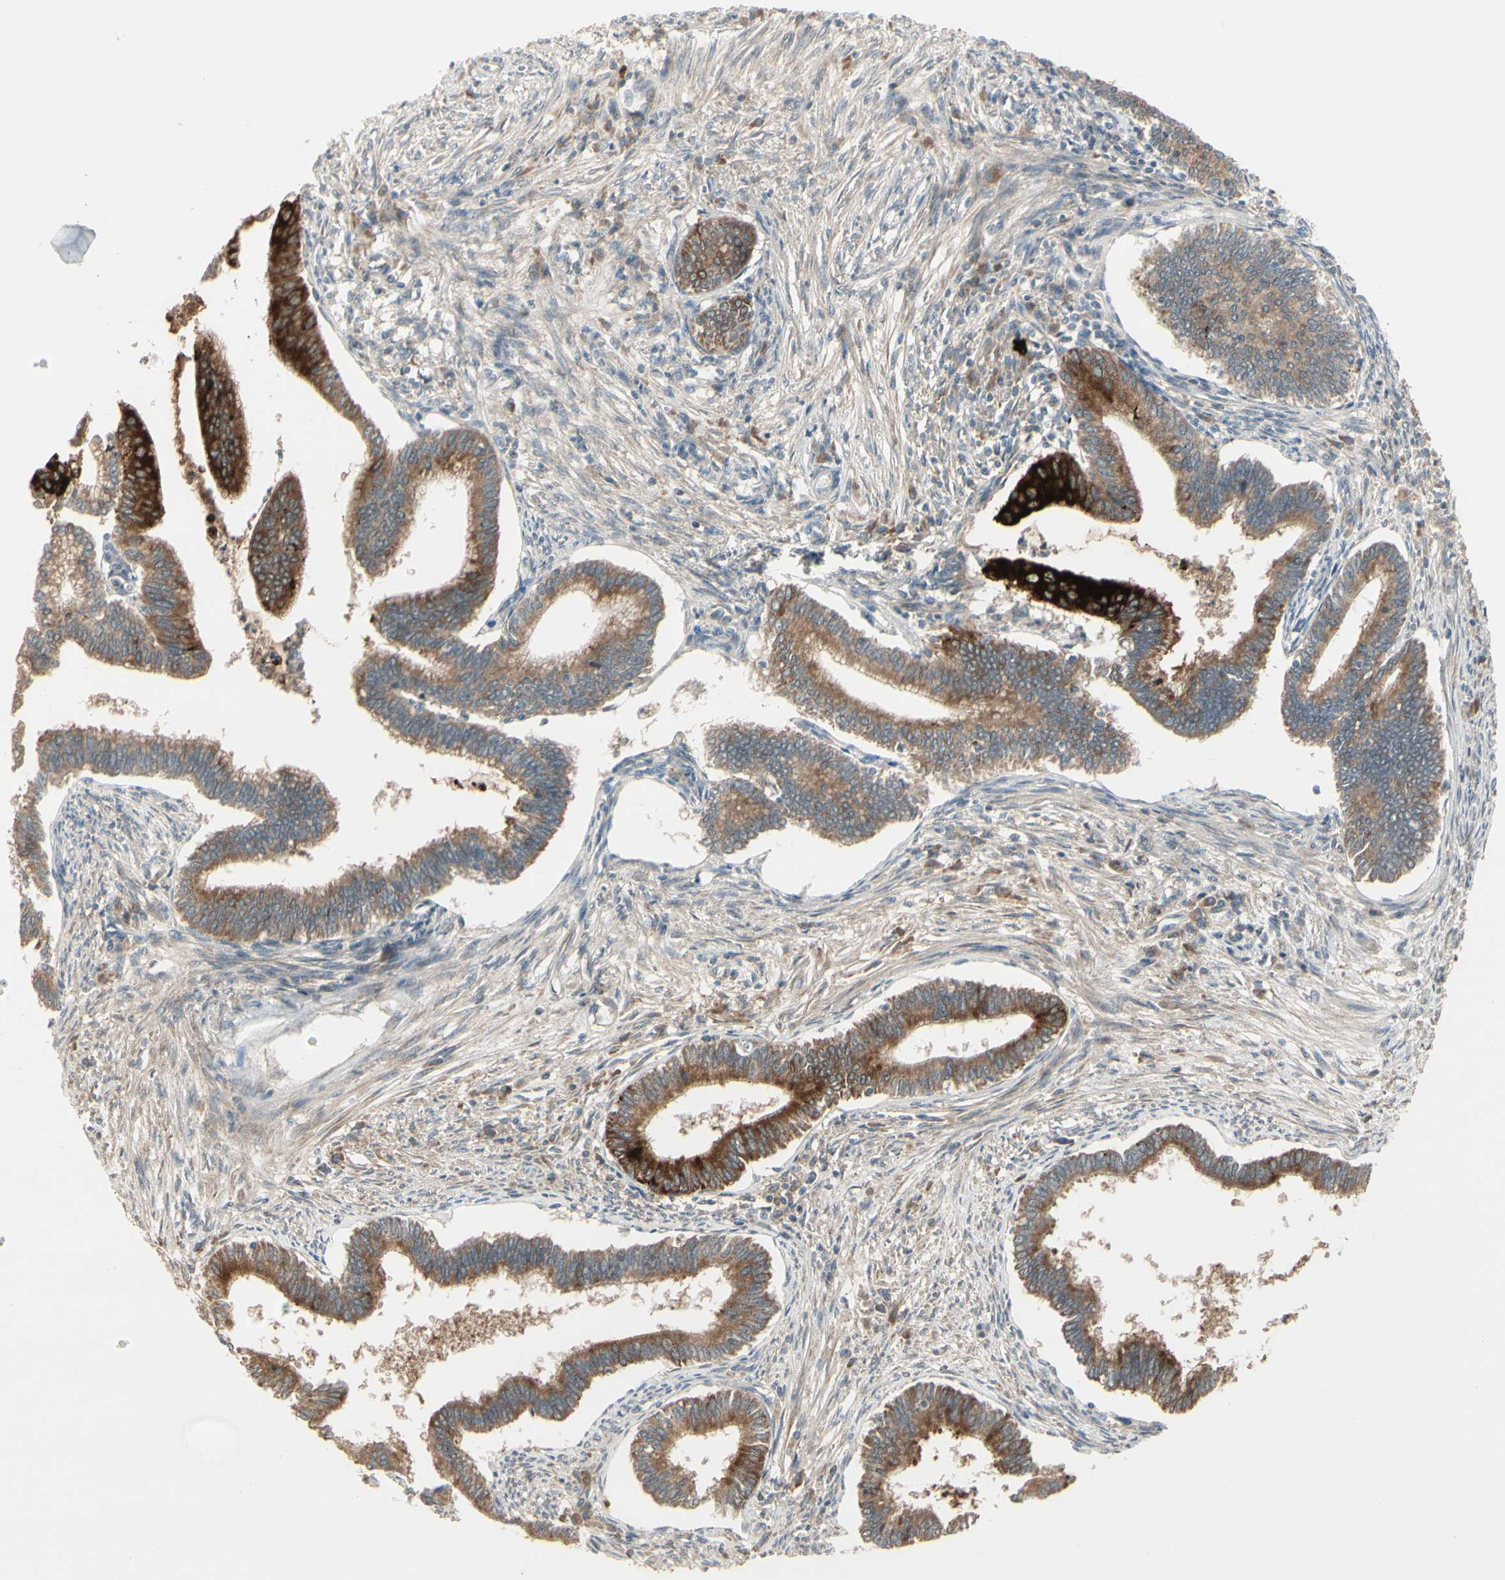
{"staining": {"intensity": "strong", "quantity": ">75%", "location": "cytoplasmic/membranous"}, "tissue": "cervical cancer", "cell_type": "Tumor cells", "image_type": "cancer", "snomed": [{"axis": "morphology", "description": "Adenocarcinoma, NOS"}, {"axis": "topography", "description": "Cervix"}], "caption": "A high-resolution image shows IHC staining of adenocarcinoma (cervical), which demonstrates strong cytoplasmic/membranous expression in about >75% of tumor cells.", "gene": "FHDC1", "patient": {"sex": "female", "age": 36}}